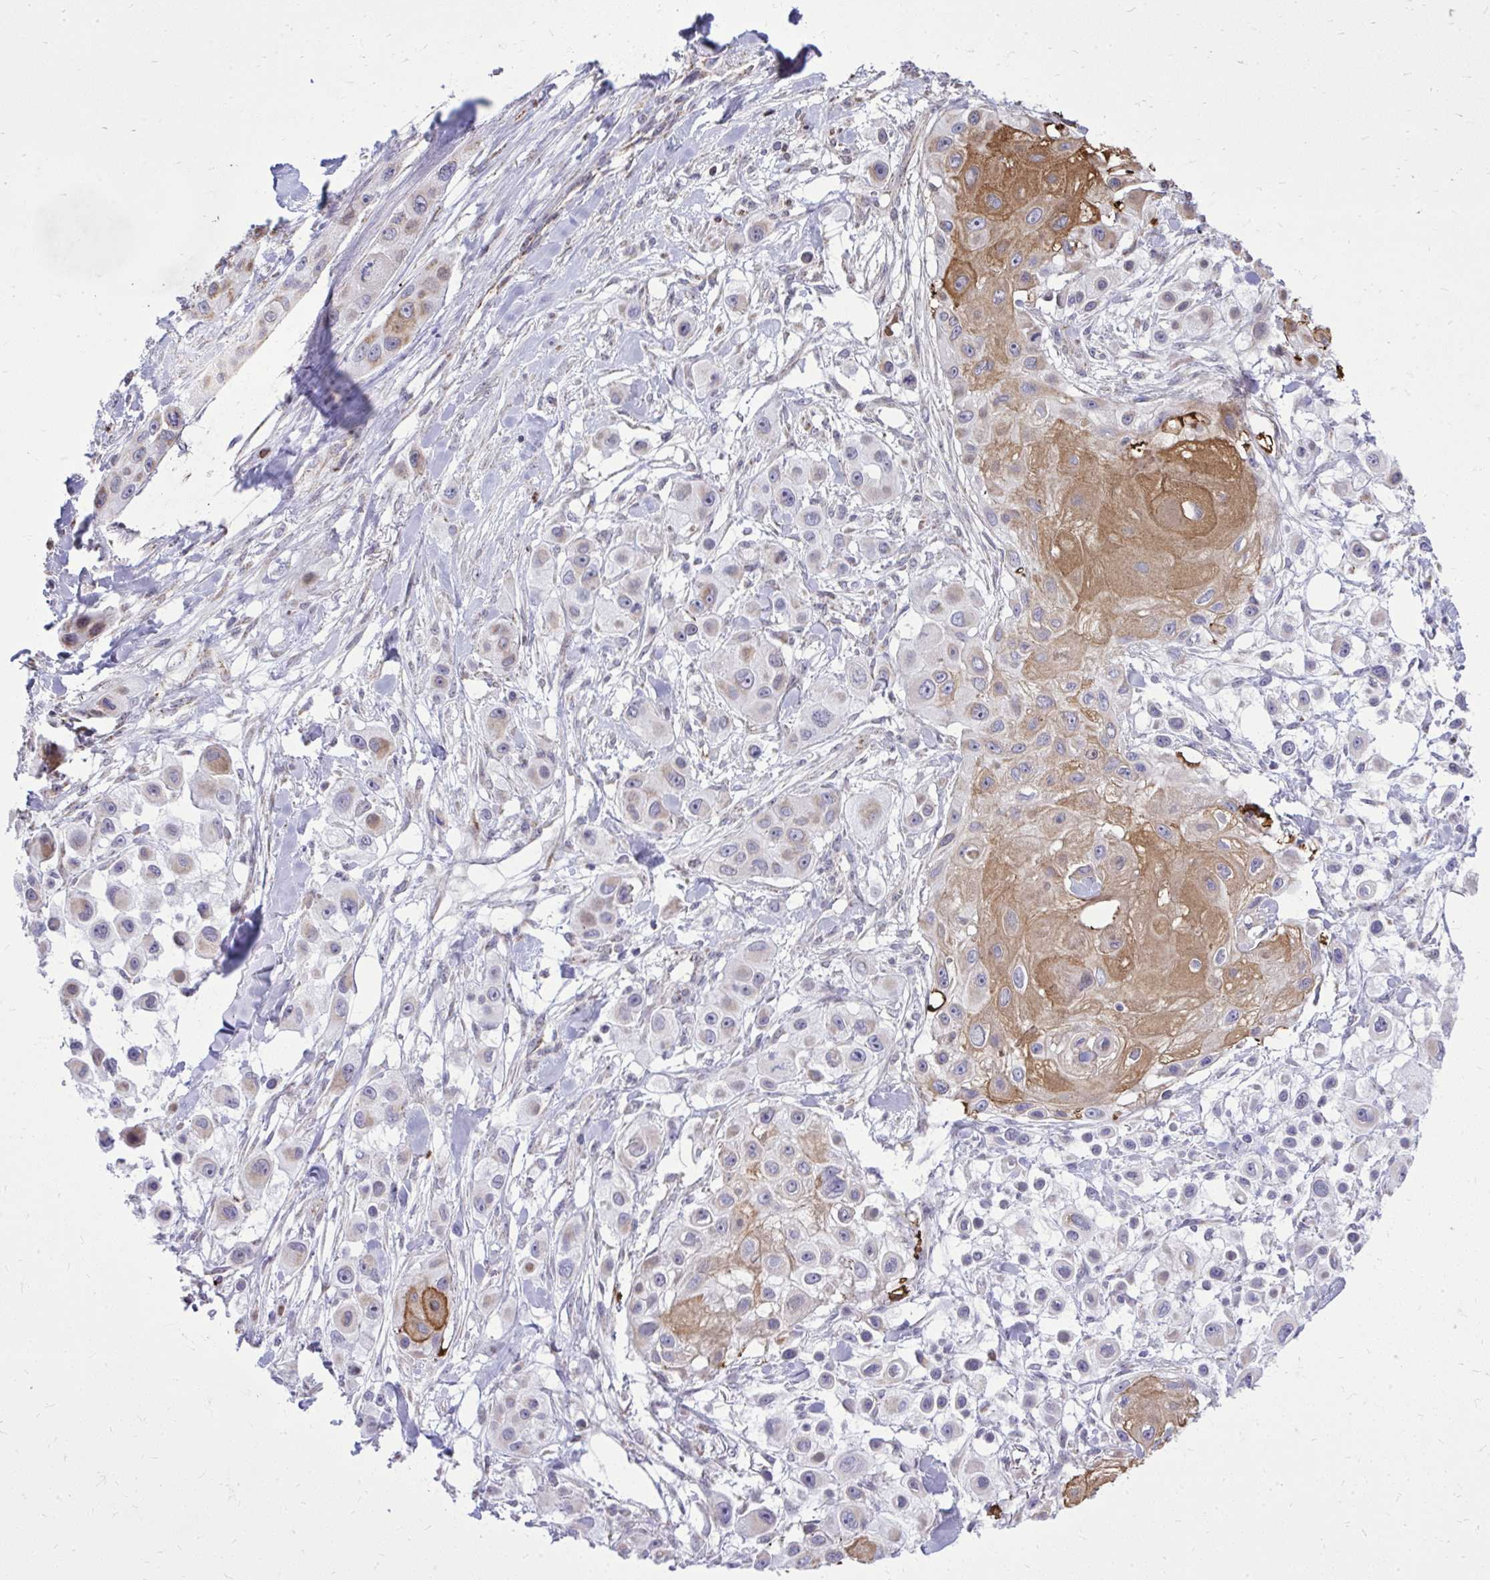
{"staining": {"intensity": "moderate", "quantity": "<25%", "location": "cytoplasmic/membranous"}, "tissue": "skin cancer", "cell_type": "Tumor cells", "image_type": "cancer", "snomed": [{"axis": "morphology", "description": "Squamous cell carcinoma, NOS"}, {"axis": "topography", "description": "Skin"}], "caption": "Squamous cell carcinoma (skin) tissue exhibits moderate cytoplasmic/membranous staining in about <25% of tumor cells", "gene": "ZNF362", "patient": {"sex": "male", "age": 63}}